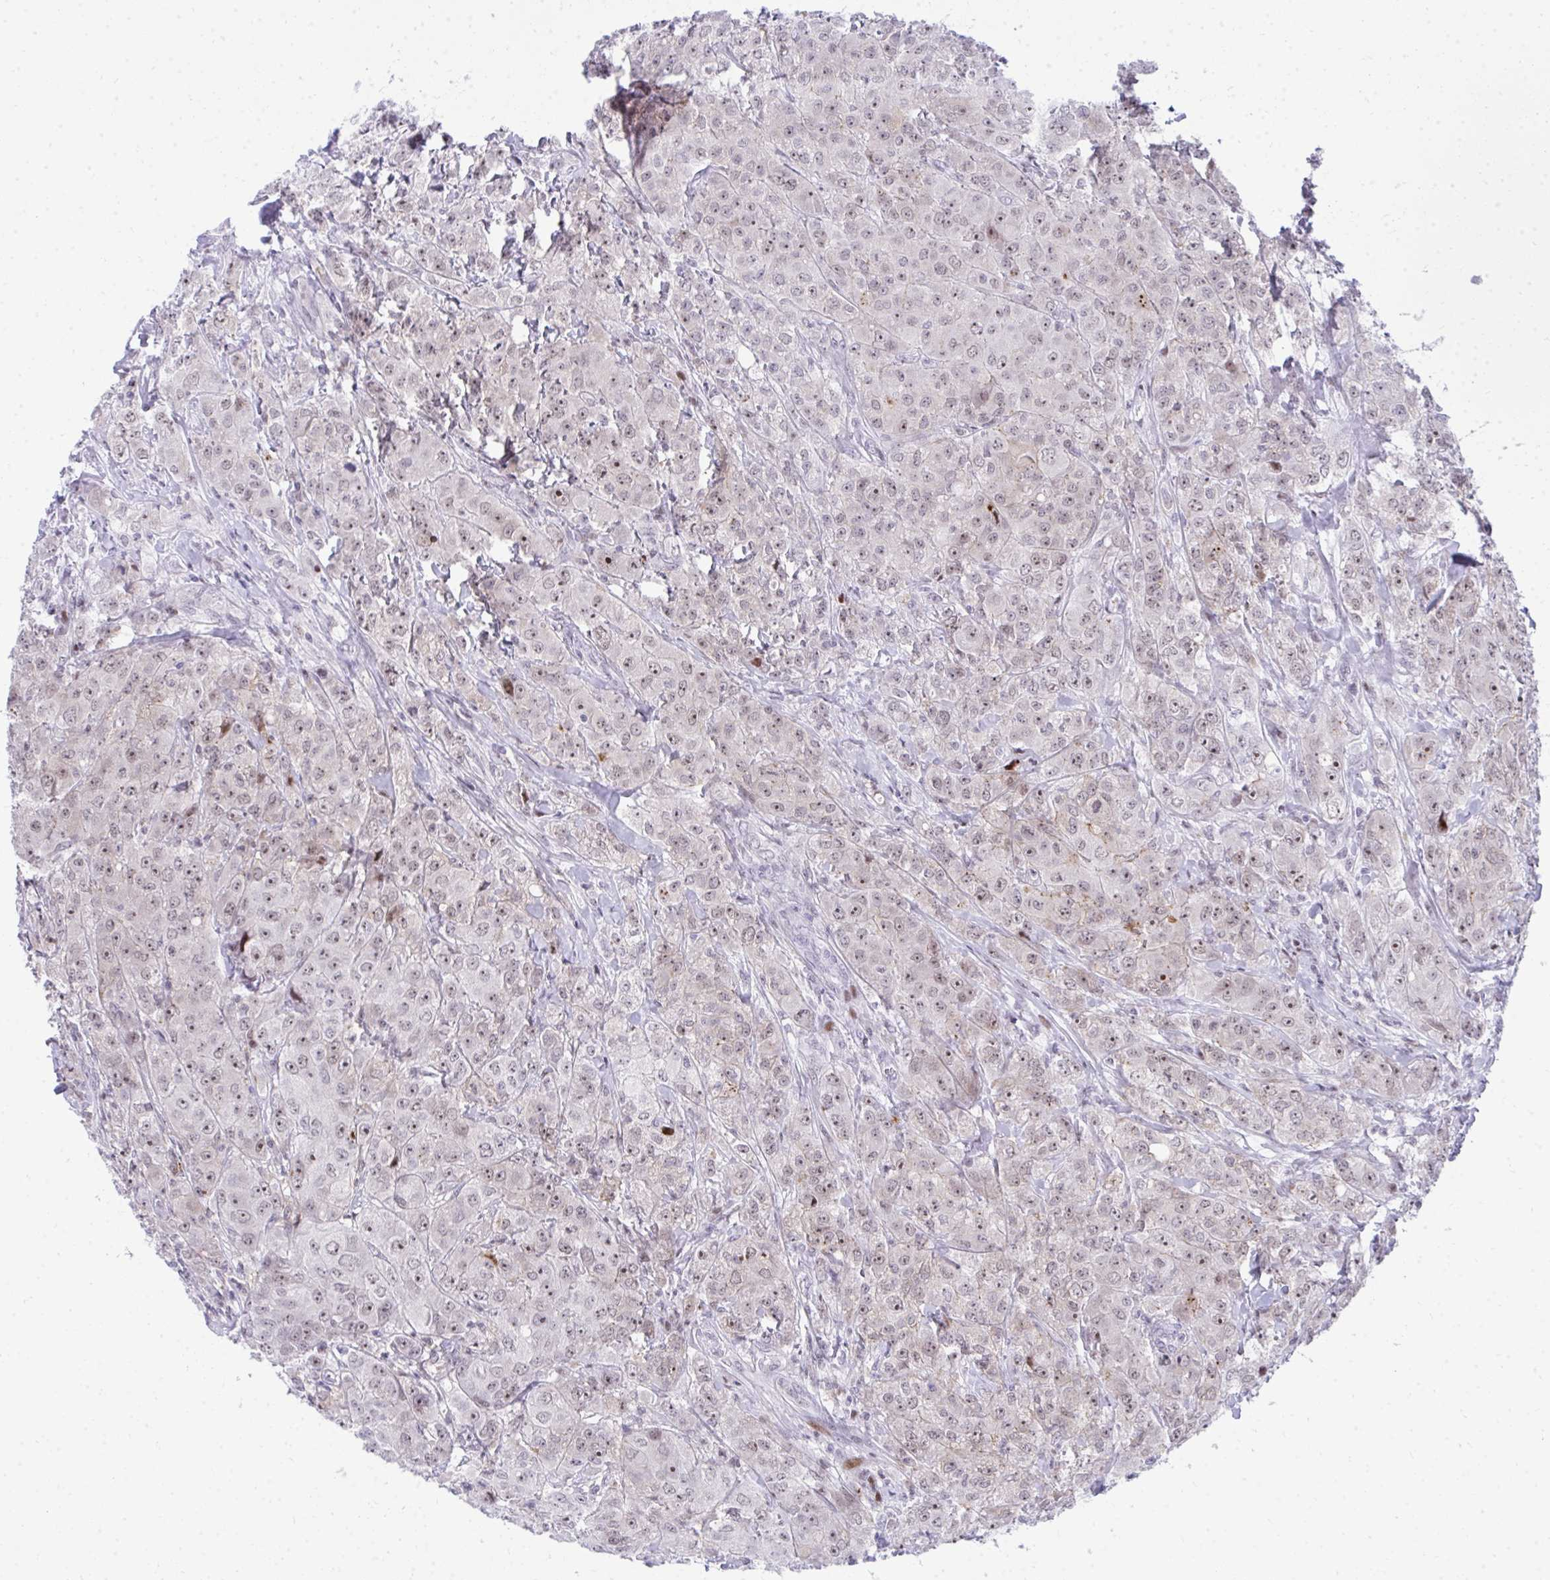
{"staining": {"intensity": "weak", "quantity": ">75%", "location": "nuclear"}, "tissue": "breast cancer", "cell_type": "Tumor cells", "image_type": "cancer", "snomed": [{"axis": "morphology", "description": "Normal tissue, NOS"}, {"axis": "morphology", "description": "Duct carcinoma"}, {"axis": "topography", "description": "Breast"}], "caption": "An image showing weak nuclear expression in about >75% of tumor cells in breast invasive ductal carcinoma, as visualized by brown immunohistochemical staining.", "gene": "GLDN", "patient": {"sex": "female", "age": 43}}